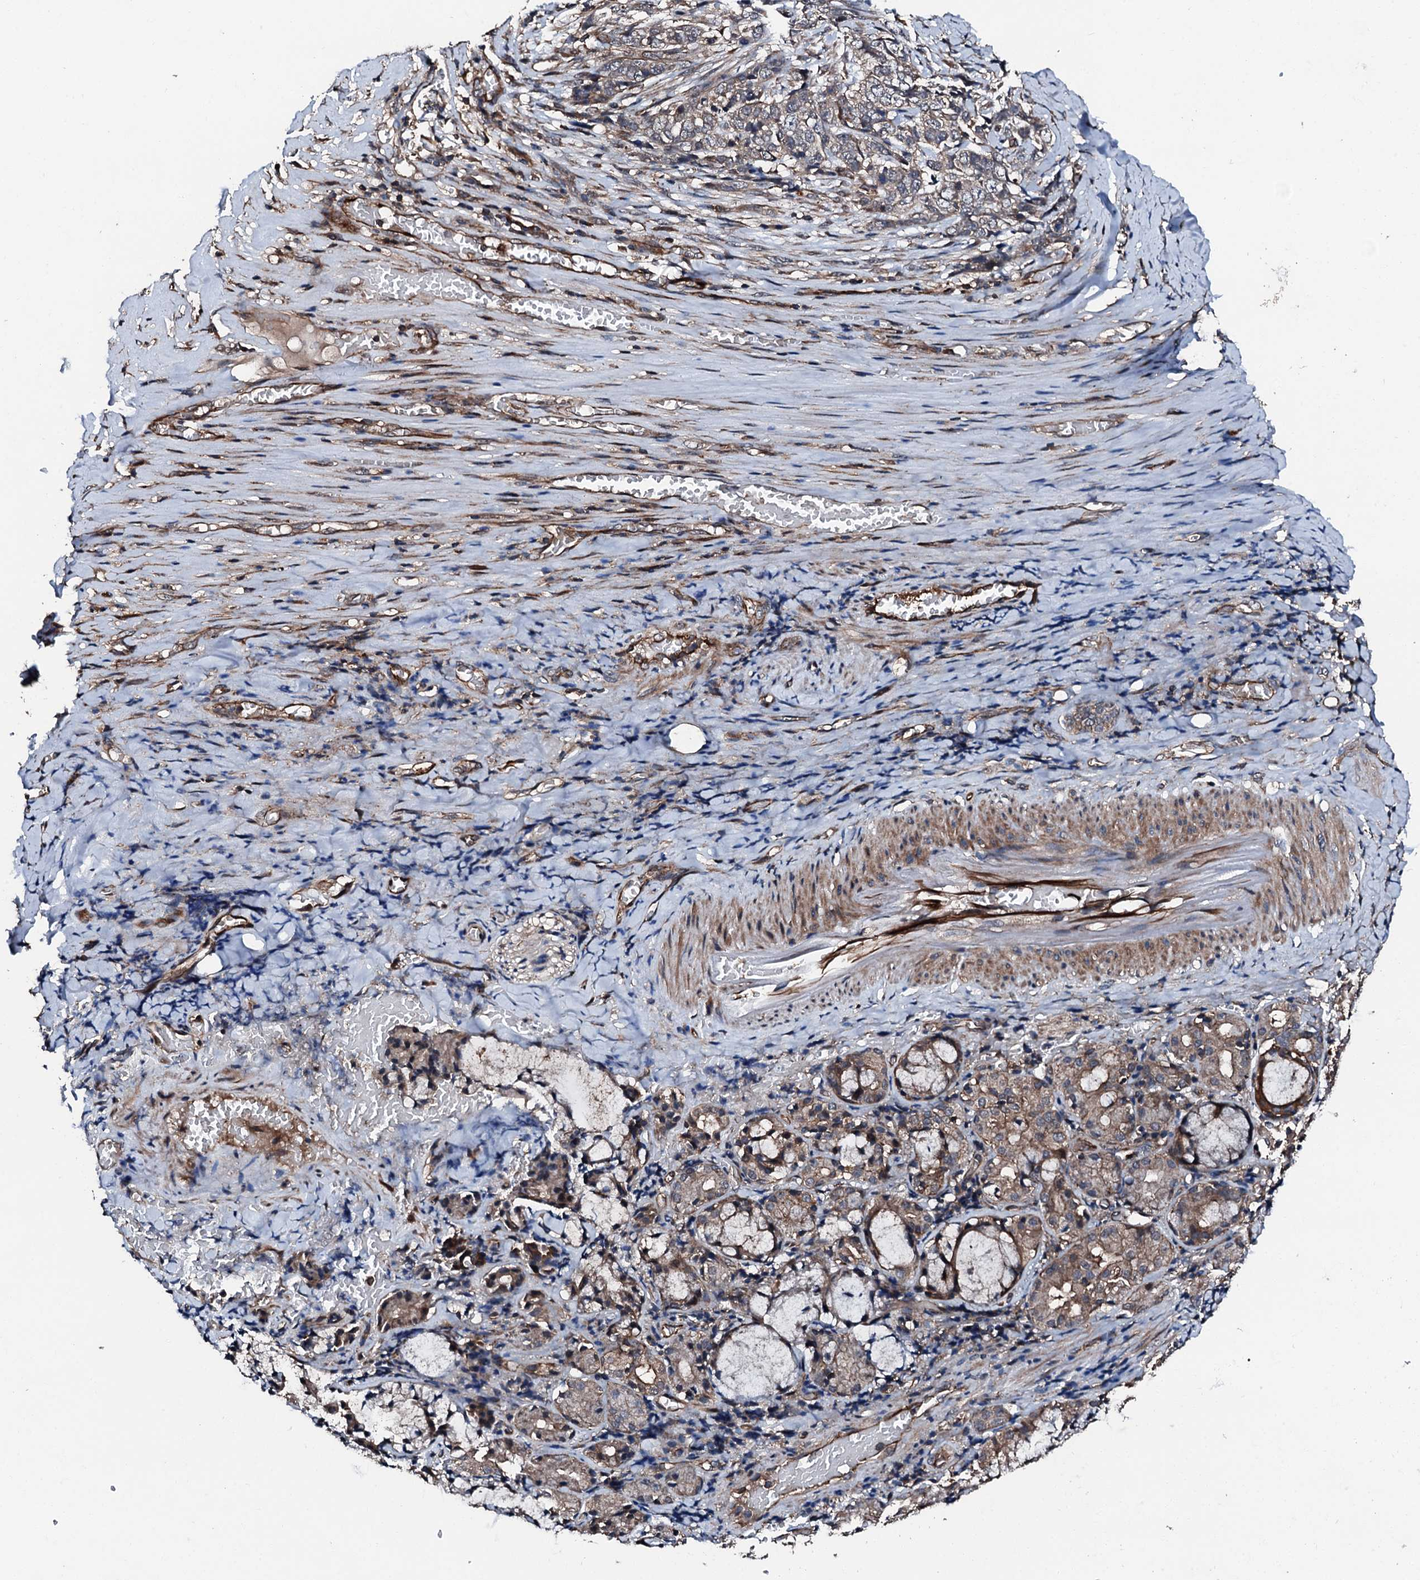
{"staining": {"intensity": "strong", "quantity": "25%-75%", "location": "nuclear"}, "tissue": "adipose tissue", "cell_type": "Adipocytes", "image_type": "normal", "snomed": [{"axis": "morphology", "description": "Normal tissue, NOS"}, {"axis": "morphology", "description": "Basal cell carcinoma"}, {"axis": "topography", "description": "Cartilage tissue"}, {"axis": "topography", "description": "Nasopharynx"}, {"axis": "topography", "description": "Oral tissue"}], "caption": "Immunohistochemical staining of unremarkable adipose tissue demonstrates high levels of strong nuclear expression in about 25%-75% of adipocytes.", "gene": "FGD4", "patient": {"sex": "female", "age": 77}}